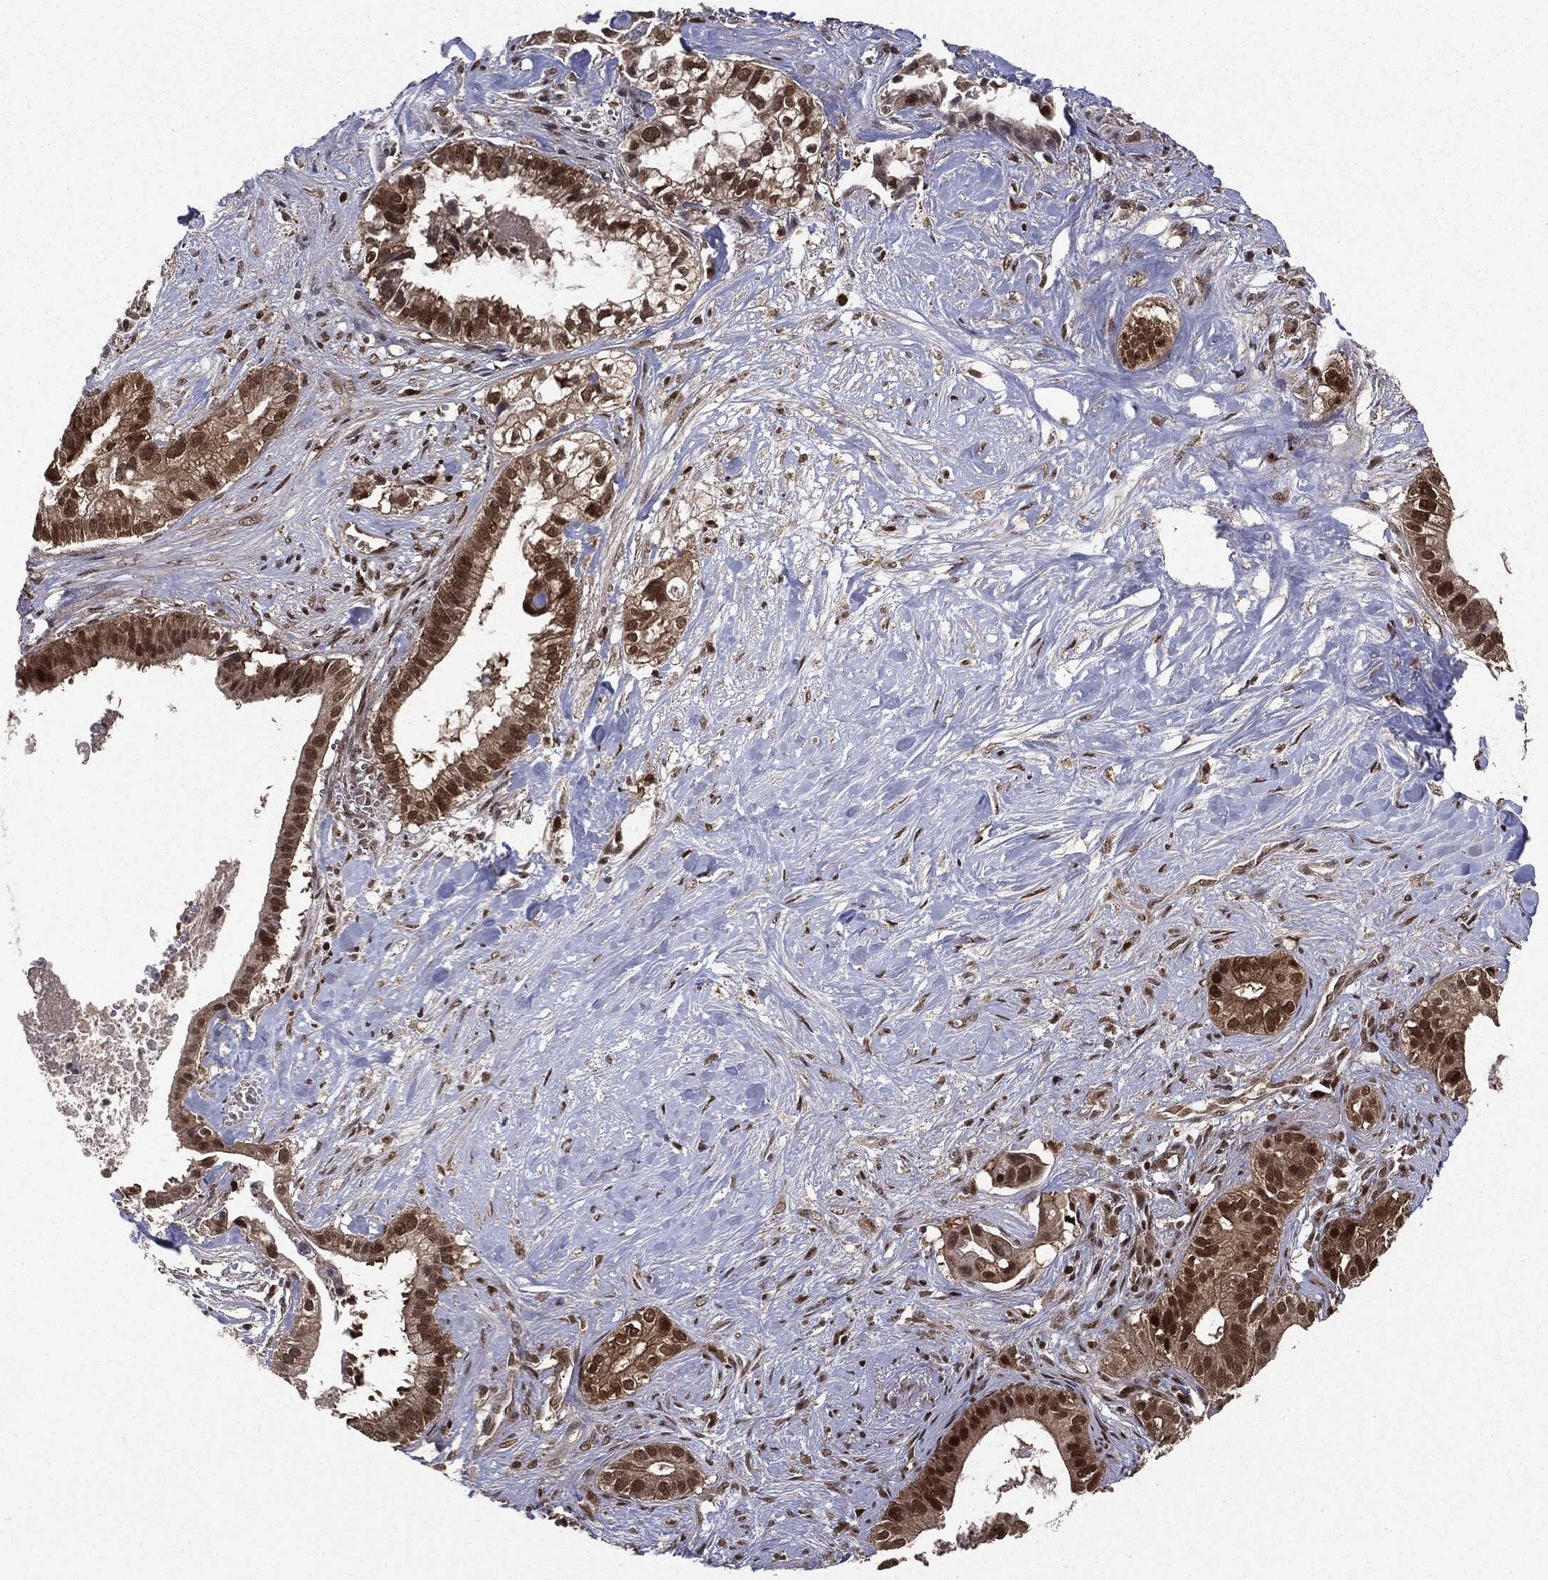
{"staining": {"intensity": "strong", "quantity": ">75%", "location": "cytoplasmic/membranous,nuclear"}, "tissue": "pancreatic cancer", "cell_type": "Tumor cells", "image_type": "cancer", "snomed": [{"axis": "morphology", "description": "Adenocarcinoma, NOS"}, {"axis": "topography", "description": "Pancreas"}], "caption": "IHC of human pancreatic cancer exhibits high levels of strong cytoplasmic/membranous and nuclear staining in about >75% of tumor cells.", "gene": "PTPA", "patient": {"sex": "male", "age": 61}}